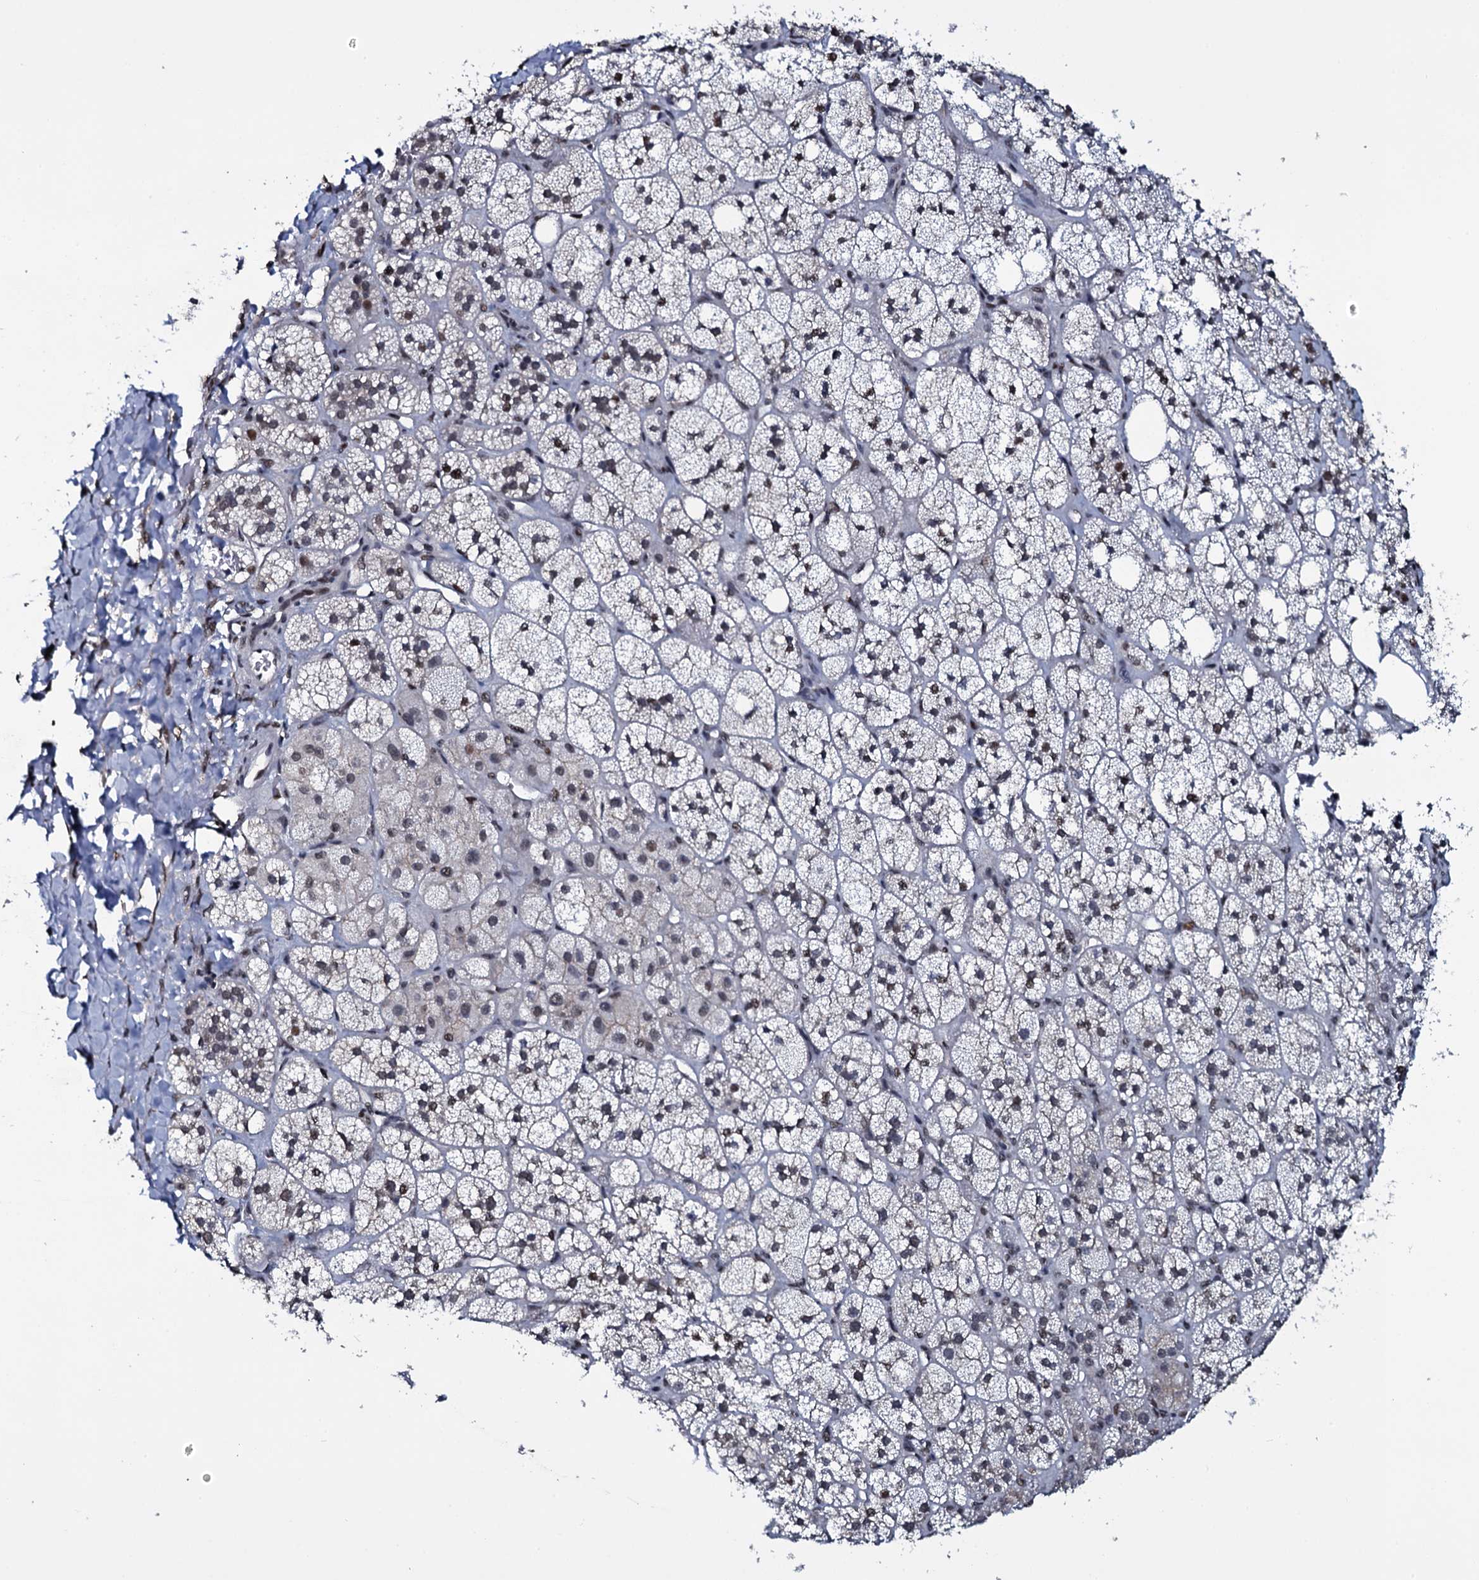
{"staining": {"intensity": "negative", "quantity": "none", "location": "none"}, "tissue": "adrenal gland", "cell_type": "Glandular cells", "image_type": "normal", "snomed": [{"axis": "morphology", "description": "Normal tissue, NOS"}, {"axis": "topography", "description": "Adrenal gland"}], "caption": "A high-resolution micrograph shows IHC staining of normal adrenal gland, which reveals no significant expression in glandular cells. (DAB (3,3'-diaminobenzidine) immunohistochemistry with hematoxylin counter stain).", "gene": "SH2D4B", "patient": {"sex": "male", "age": 61}}